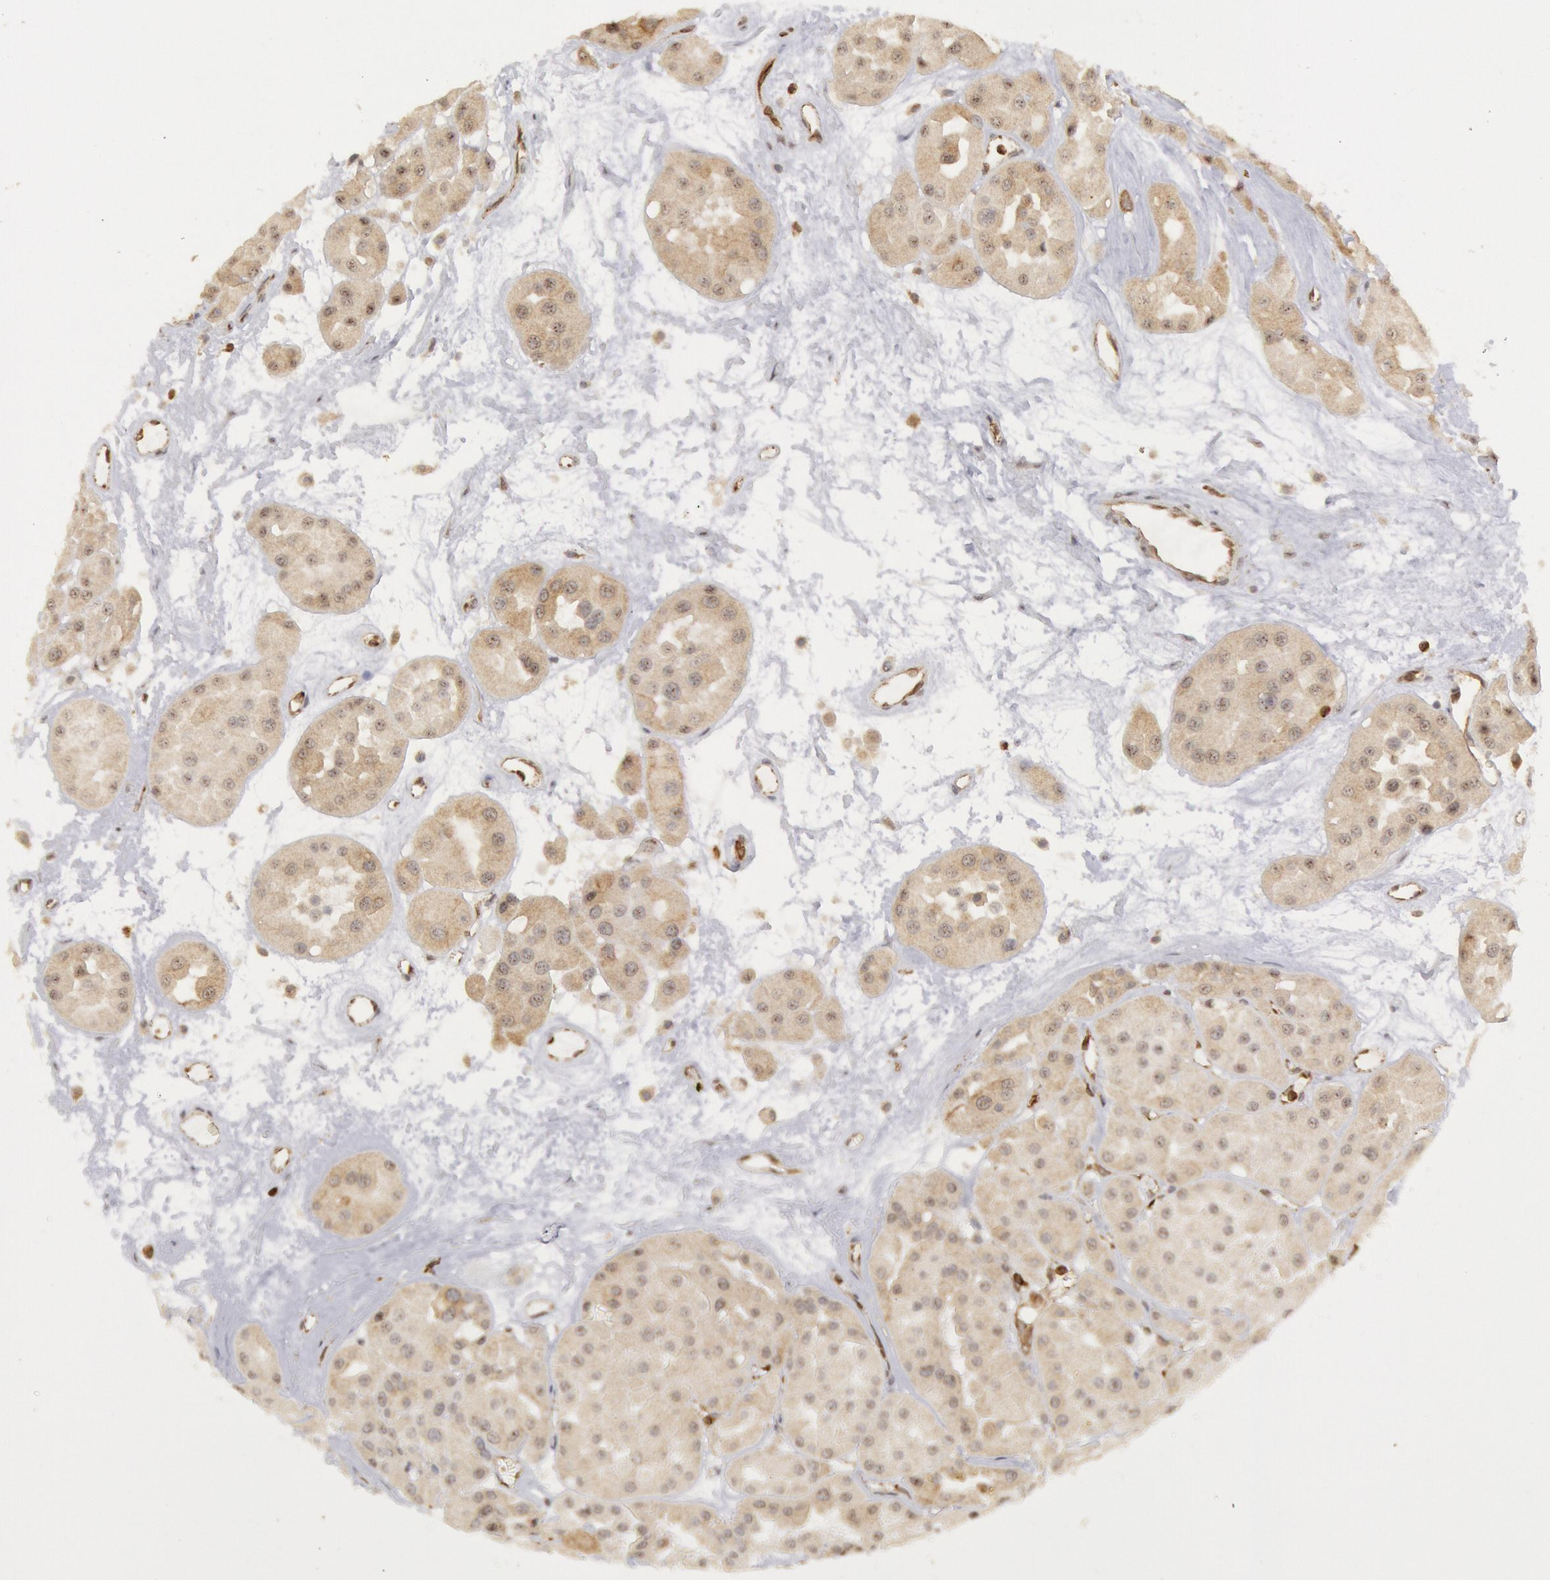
{"staining": {"intensity": "negative", "quantity": "none", "location": "none"}, "tissue": "renal cancer", "cell_type": "Tumor cells", "image_type": "cancer", "snomed": [{"axis": "morphology", "description": "Adenocarcinoma, uncertain malignant potential"}, {"axis": "topography", "description": "Kidney"}], "caption": "Image shows no protein staining in tumor cells of adenocarcinoma,  uncertain malignant potential (renal) tissue.", "gene": "TAP2", "patient": {"sex": "male", "age": 63}}